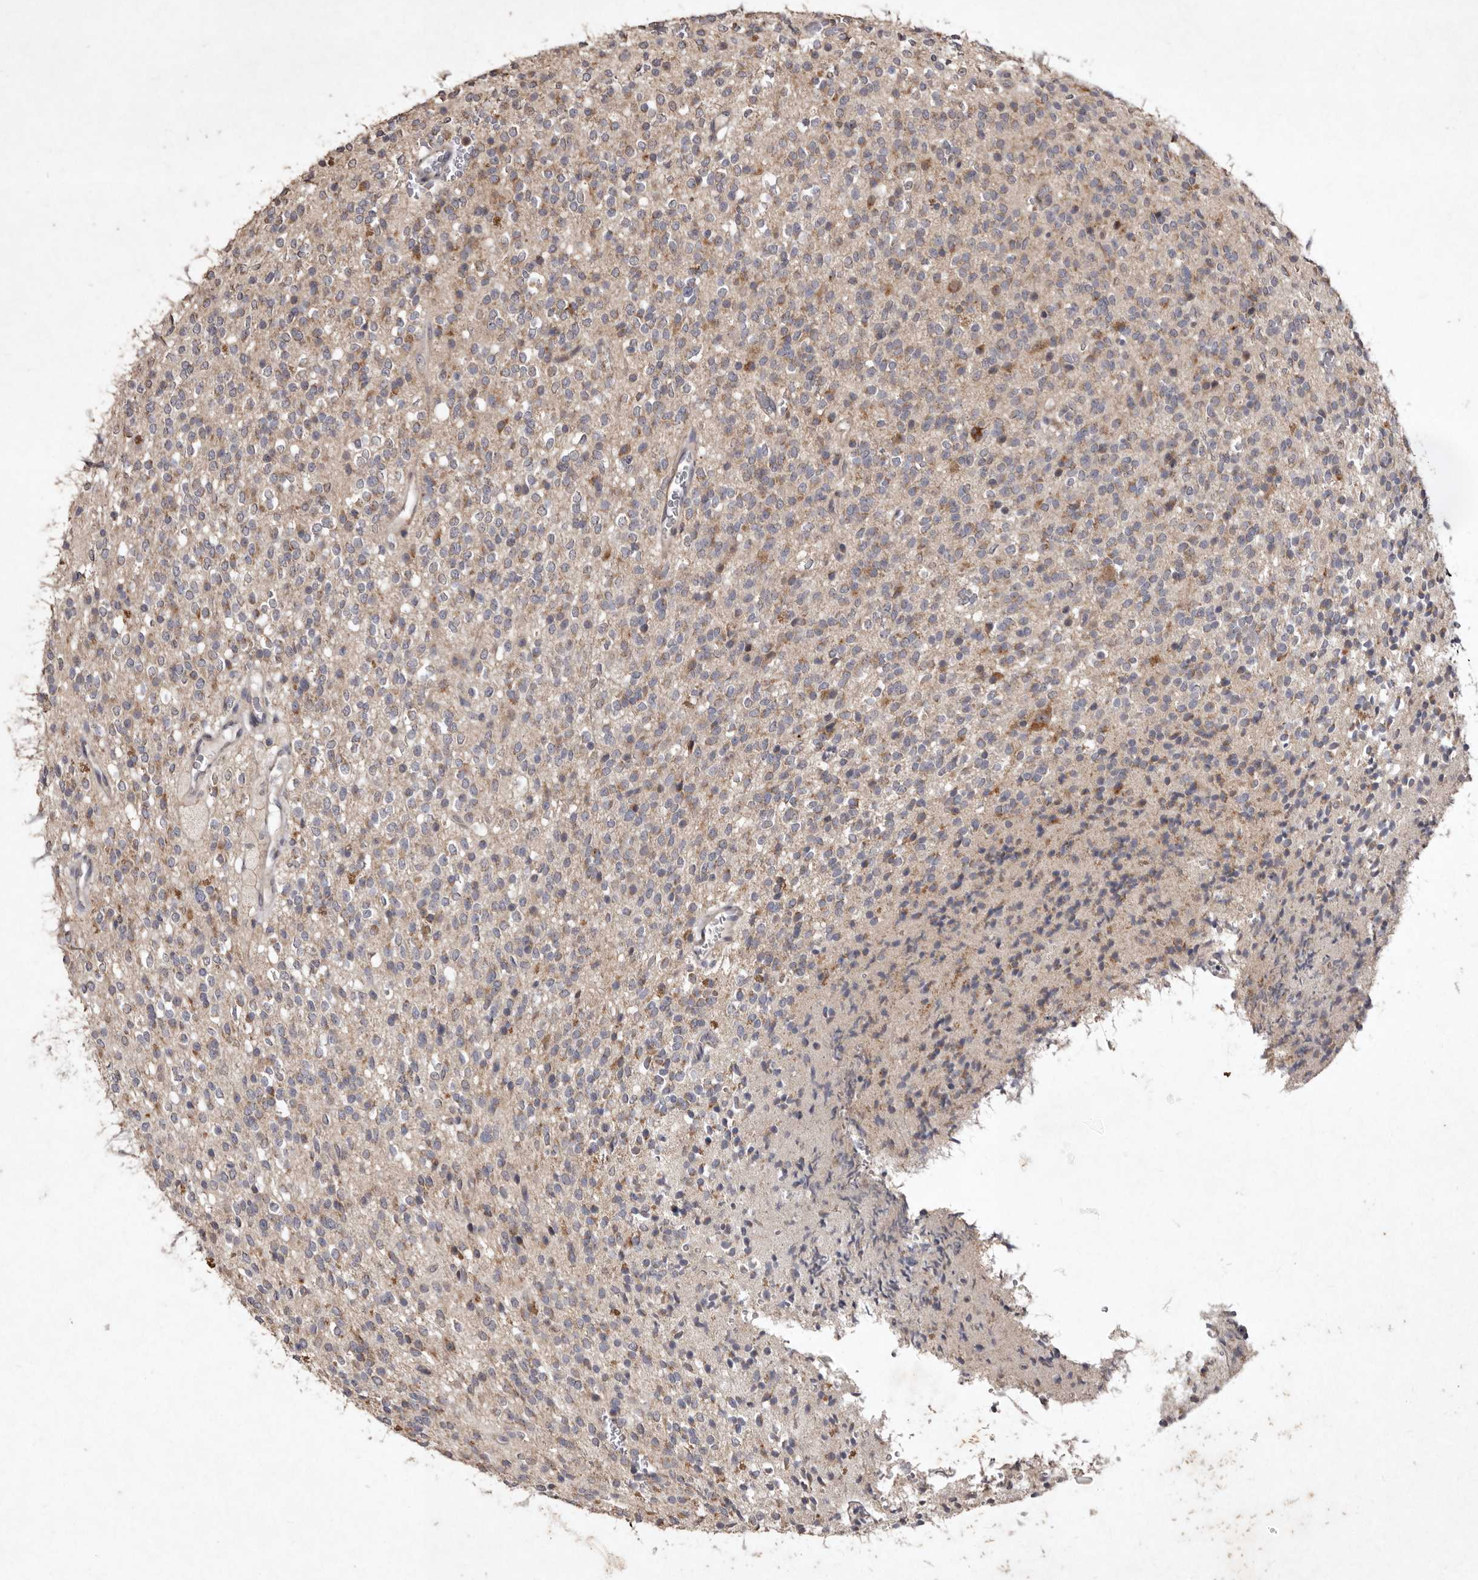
{"staining": {"intensity": "weak", "quantity": "25%-75%", "location": "cytoplasmic/membranous"}, "tissue": "glioma", "cell_type": "Tumor cells", "image_type": "cancer", "snomed": [{"axis": "morphology", "description": "Glioma, malignant, High grade"}, {"axis": "topography", "description": "Brain"}], "caption": "Glioma stained for a protein (brown) exhibits weak cytoplasmic/membranous positive staining in approximately 25%-75% of tumor cells.", "gene": "FLAD1", "patient": {"sex": "male", "age": 34}}